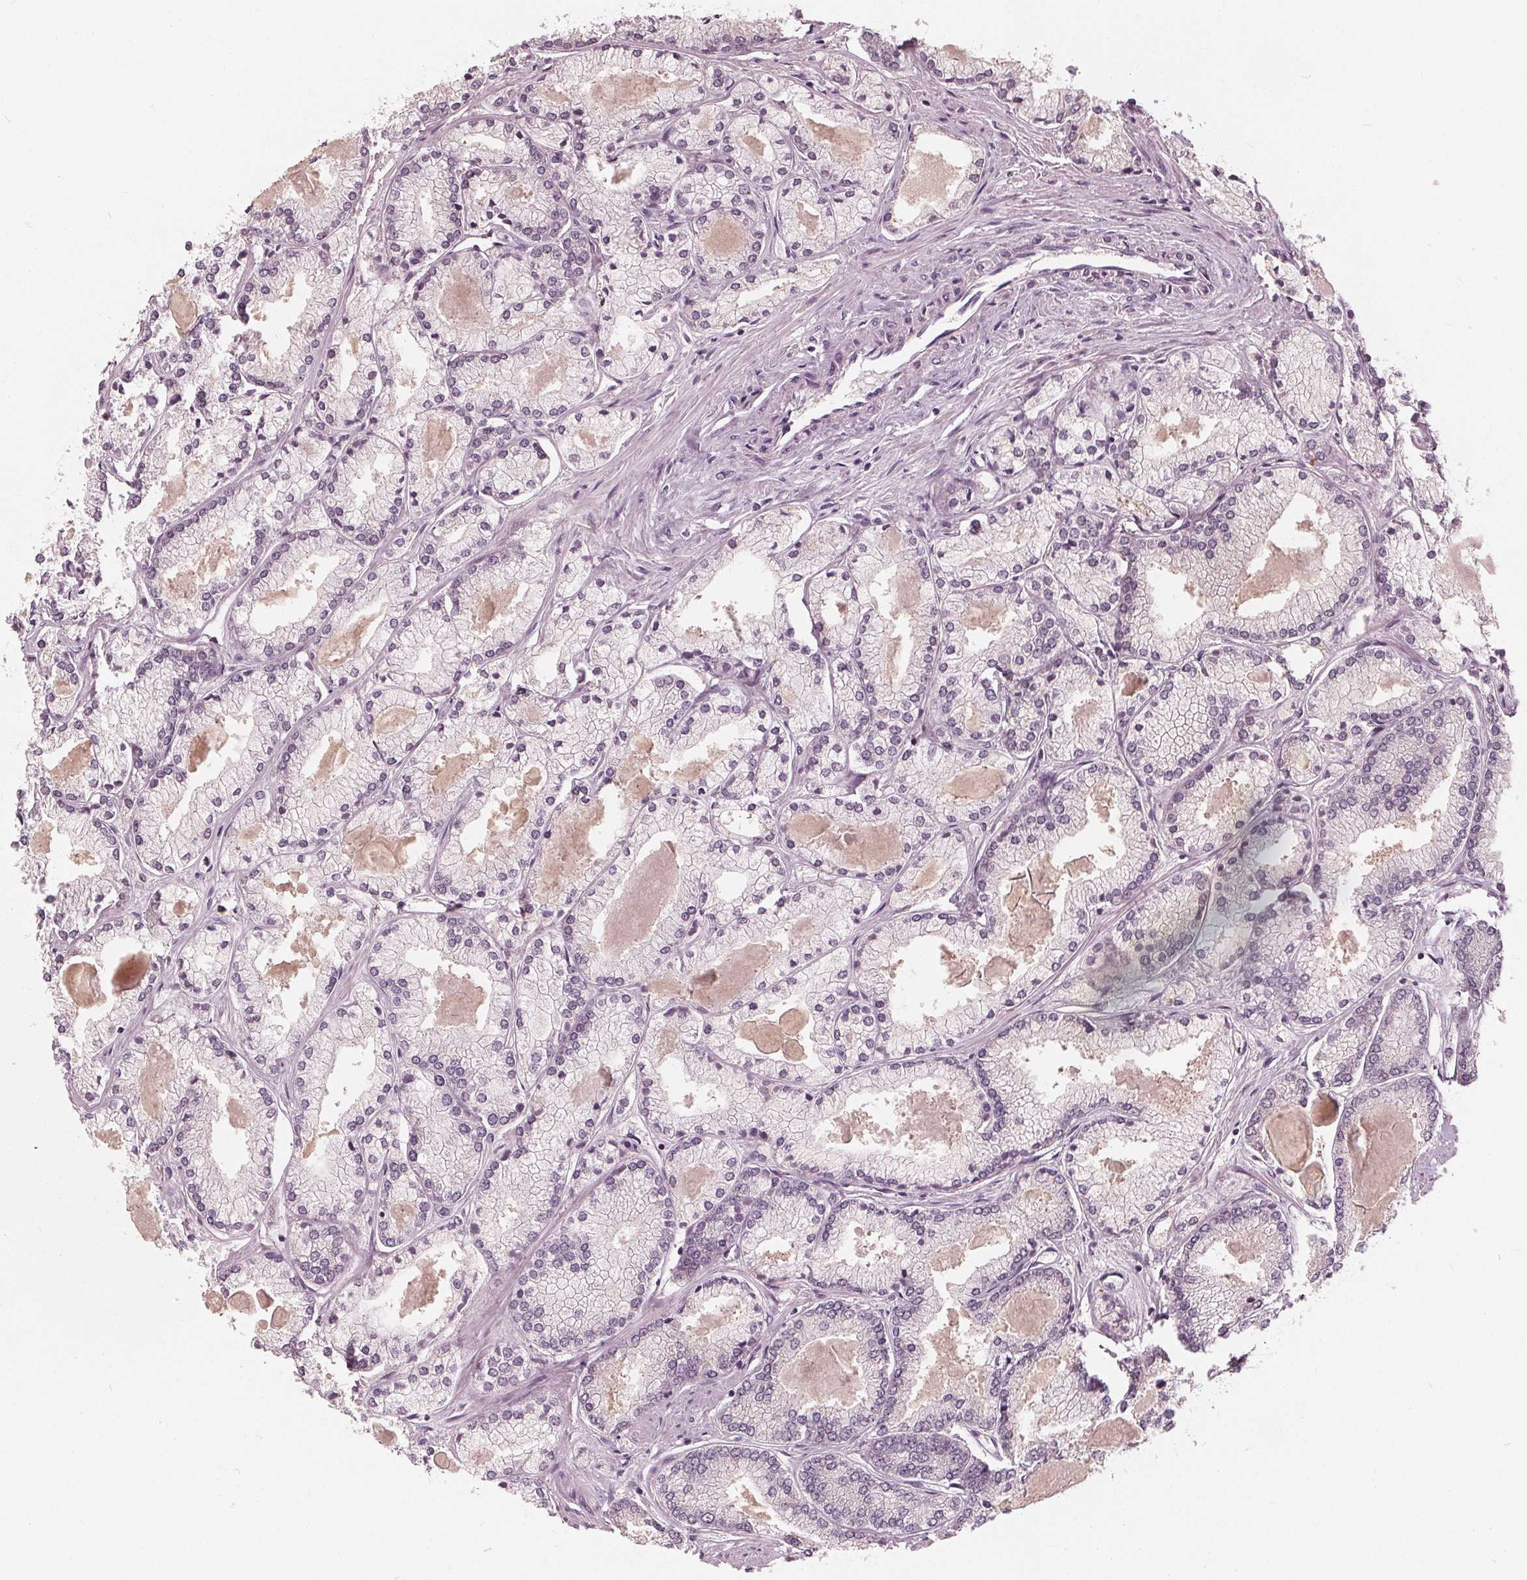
{"staining": {"intensity": "negative", "quantity": "none", "location": "none"}, "tissue": "prostate cancer", "cell_type": "Tumor cells", "image_type": "cancer", "snomed": [{"axis": "morphology", "description": "Adenocarcinoma, High grade"}, {"axis": "topography", "description": "Prostate"}], "caption": "This is an IHC histopathology image of prostate cancer. There is no staining in tumor cells.", "gene": "SAT2", "patient": {"sex": "male", "age": 68}}